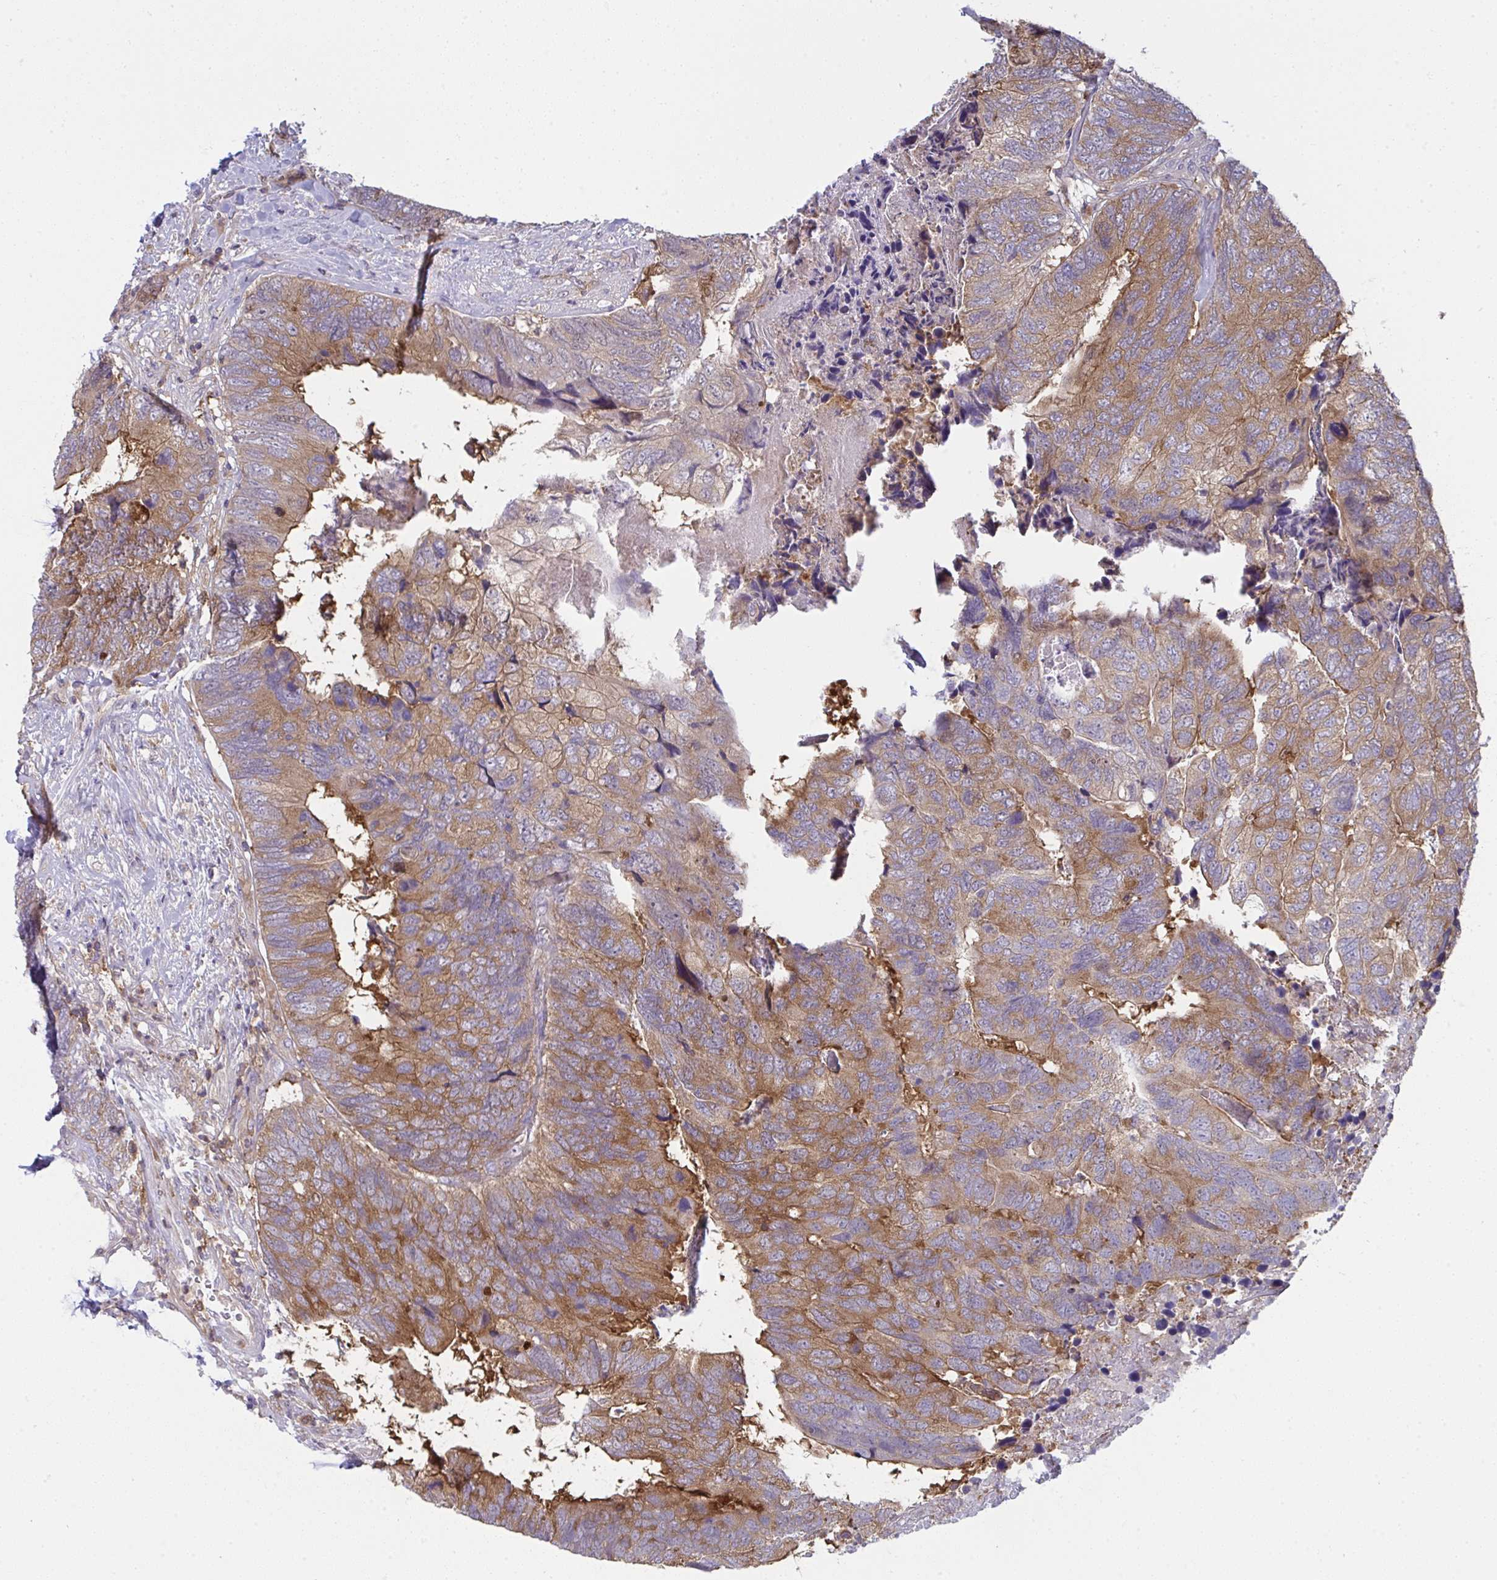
{"staining": {"intensity": "moderate", "quantity": ">75%", "location": "cytoplasmic/membranous"}, "tissue": "breast cancer", "cell_type": "Tumor cells", "image_type": "cancer", "snomed": [{"axis": "morphology", "description": "Lobular carcinoma"}, {"axis": "topography", "description": "Breast"}], "caption": "Breast cancer (lobular carcinoma) stained with DAB (3,3'-diaminobenzidine) immunohistochemistry (IHC) exhibits medium levels of moderate cytoplasmic/membranous expression in about >75% of tumor cells.", "gene": "ALDH16A1", "patient": {"sex": "female", "age": 59}}